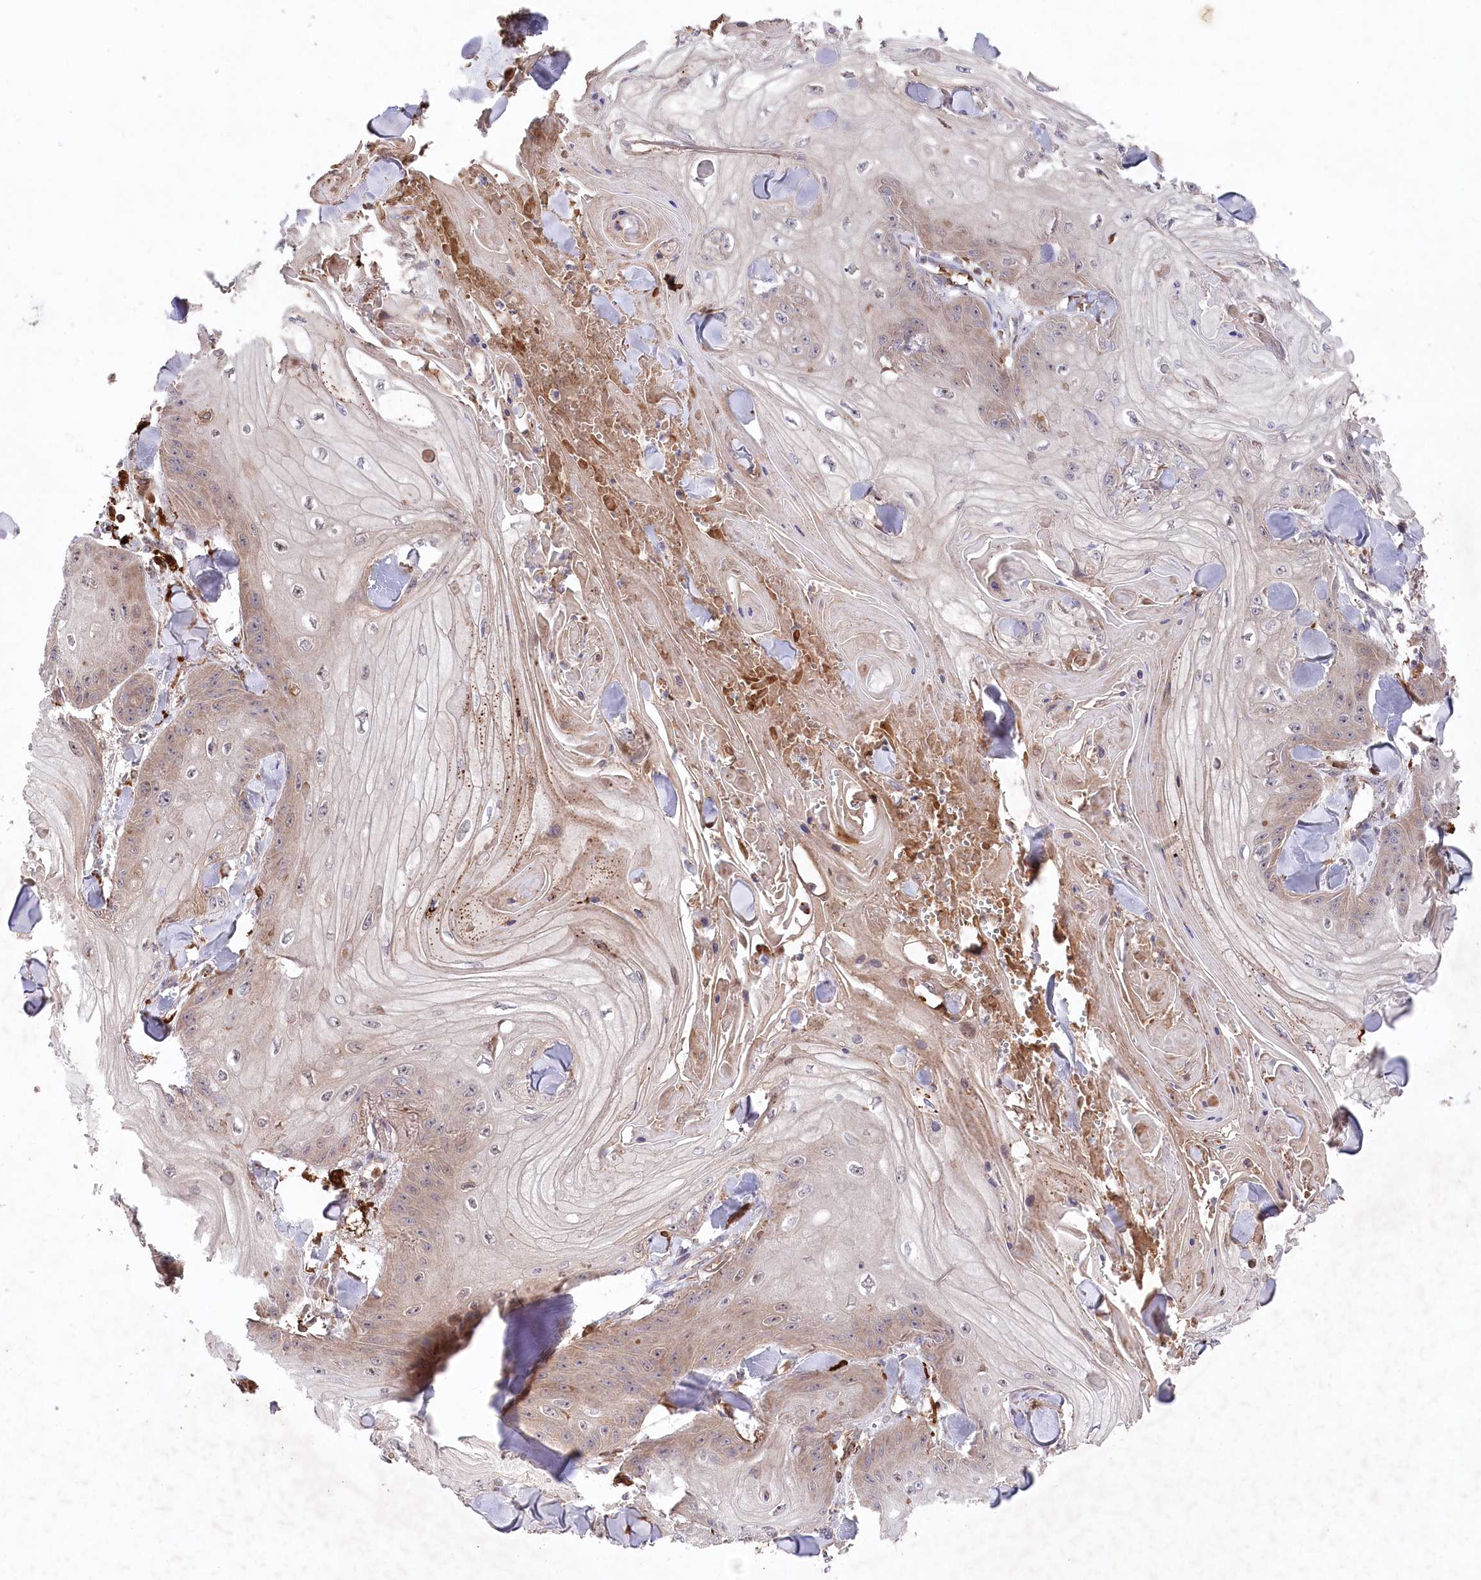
{"staining": {"intensity": "weak", "quantity": "25%-75%", "location": "cytoplasmic/membranous"}, "tissue": "skin cancer", "cell_type": "Tumor cells", "image_type": "cancer", "snomed": [{"axis": "morphology", "description": "Squamous cell carcinoma, NOS"}, {"axis": "topography", "description": "Skin"}], "caption": "Immunohistochemical staining of skin cancer reveals weak cytoplasmic/membranous protein positivity in approximately 25%-75% of tumor cells.", "gene": "PPP1R21", "patient": {"sex": "male", "age": 74}}